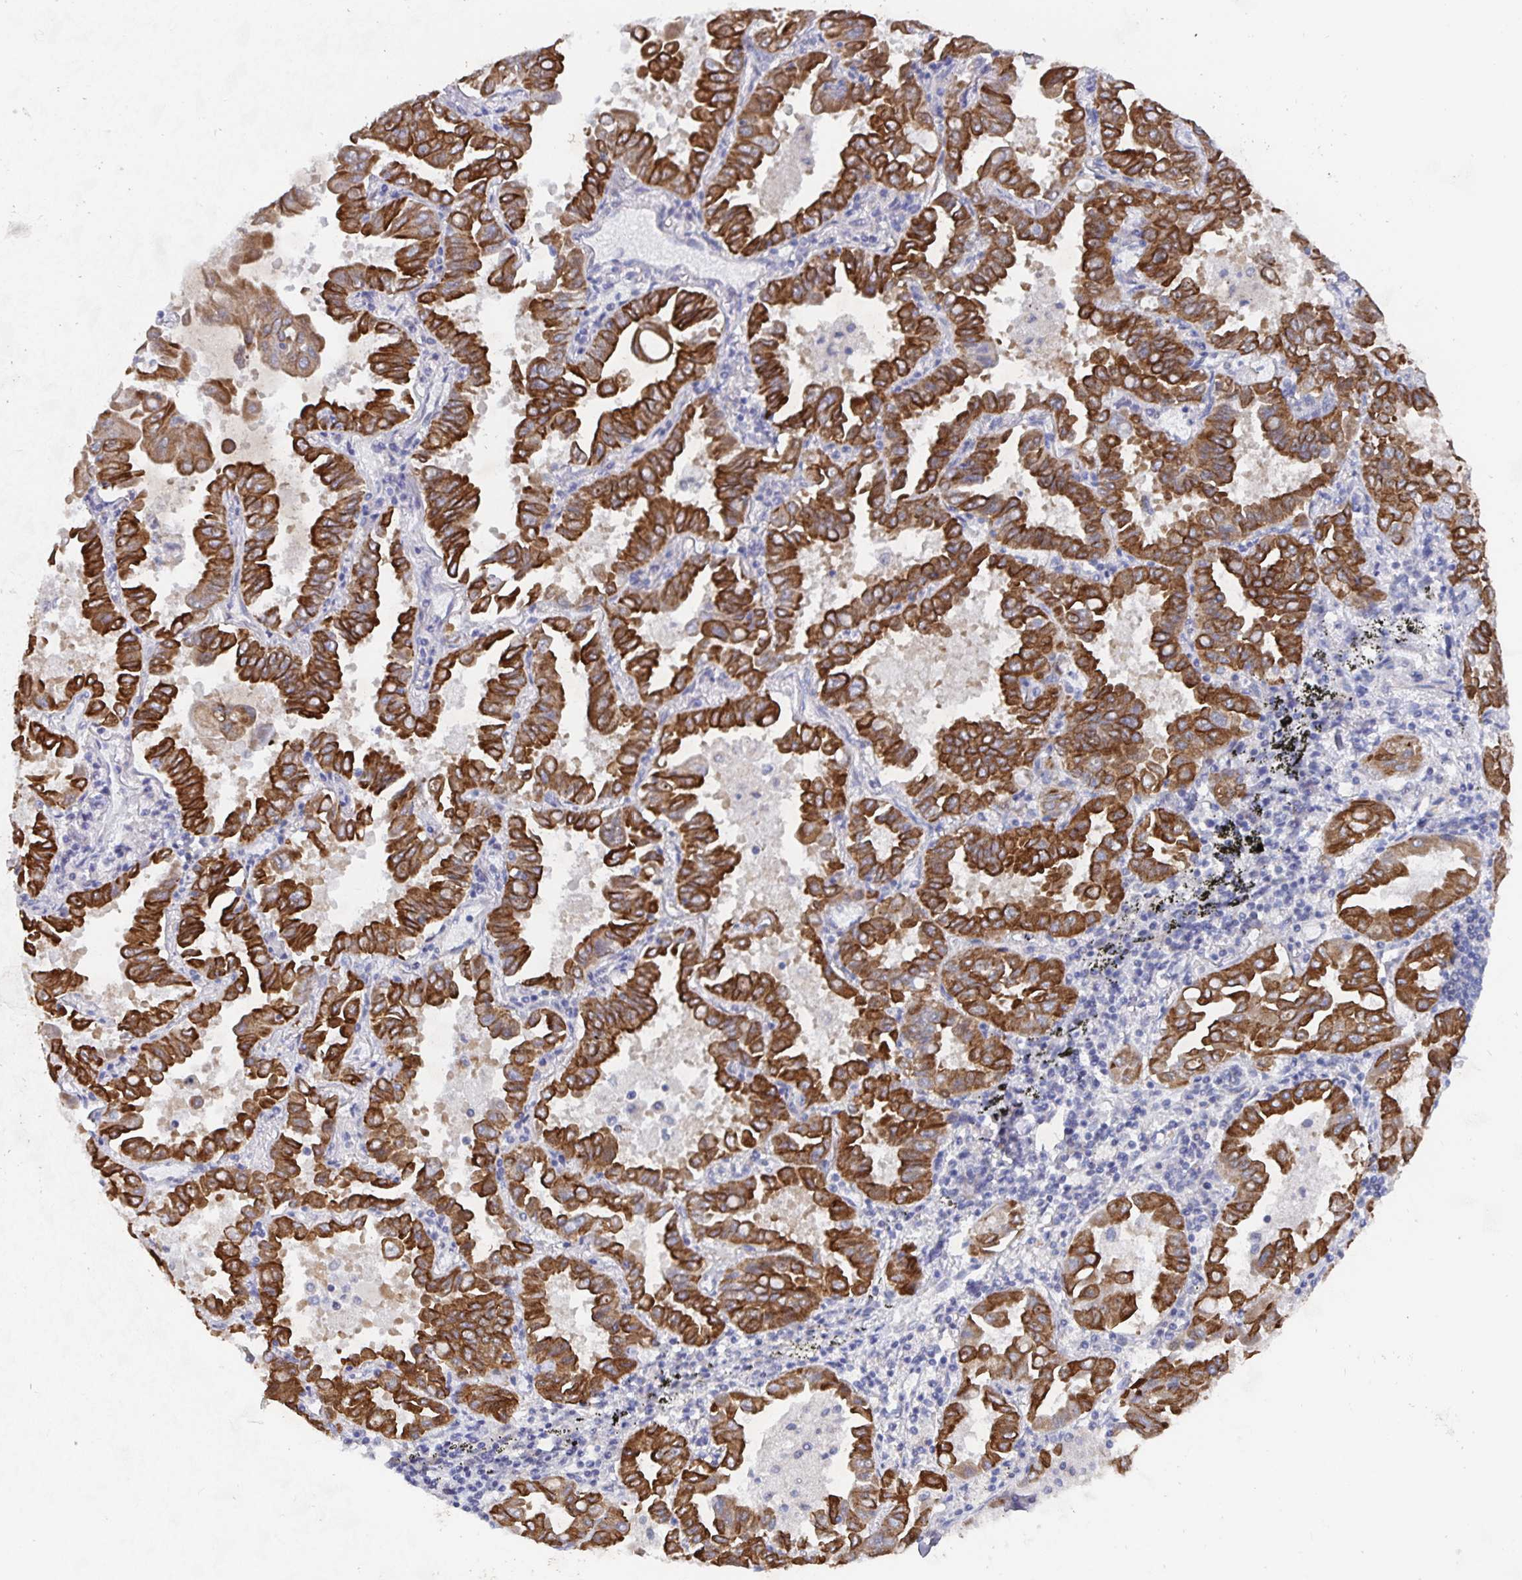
{"staining": {"intensity": "strong", "quantity": "25%-75%", "location": "cytoplasmic/membranous"}, "tissue": "lung cancer", "cell_type": "Tumor cells", "image_type": "cancer", "snomed": [{"axis": "morphology", "description": "Adenocarcinoma, NOS"}, {"axis": "topography", "description": "Lung"}], "caption": "This histopathology image exhibits immunohistochemistry staining of human lung cancer, with high strong cytoplasmic/membranous expression in approximately 25%-75% of tumor cells.", "gene": "ZIK1", "patient": {"sex": "male", "age": 64}}